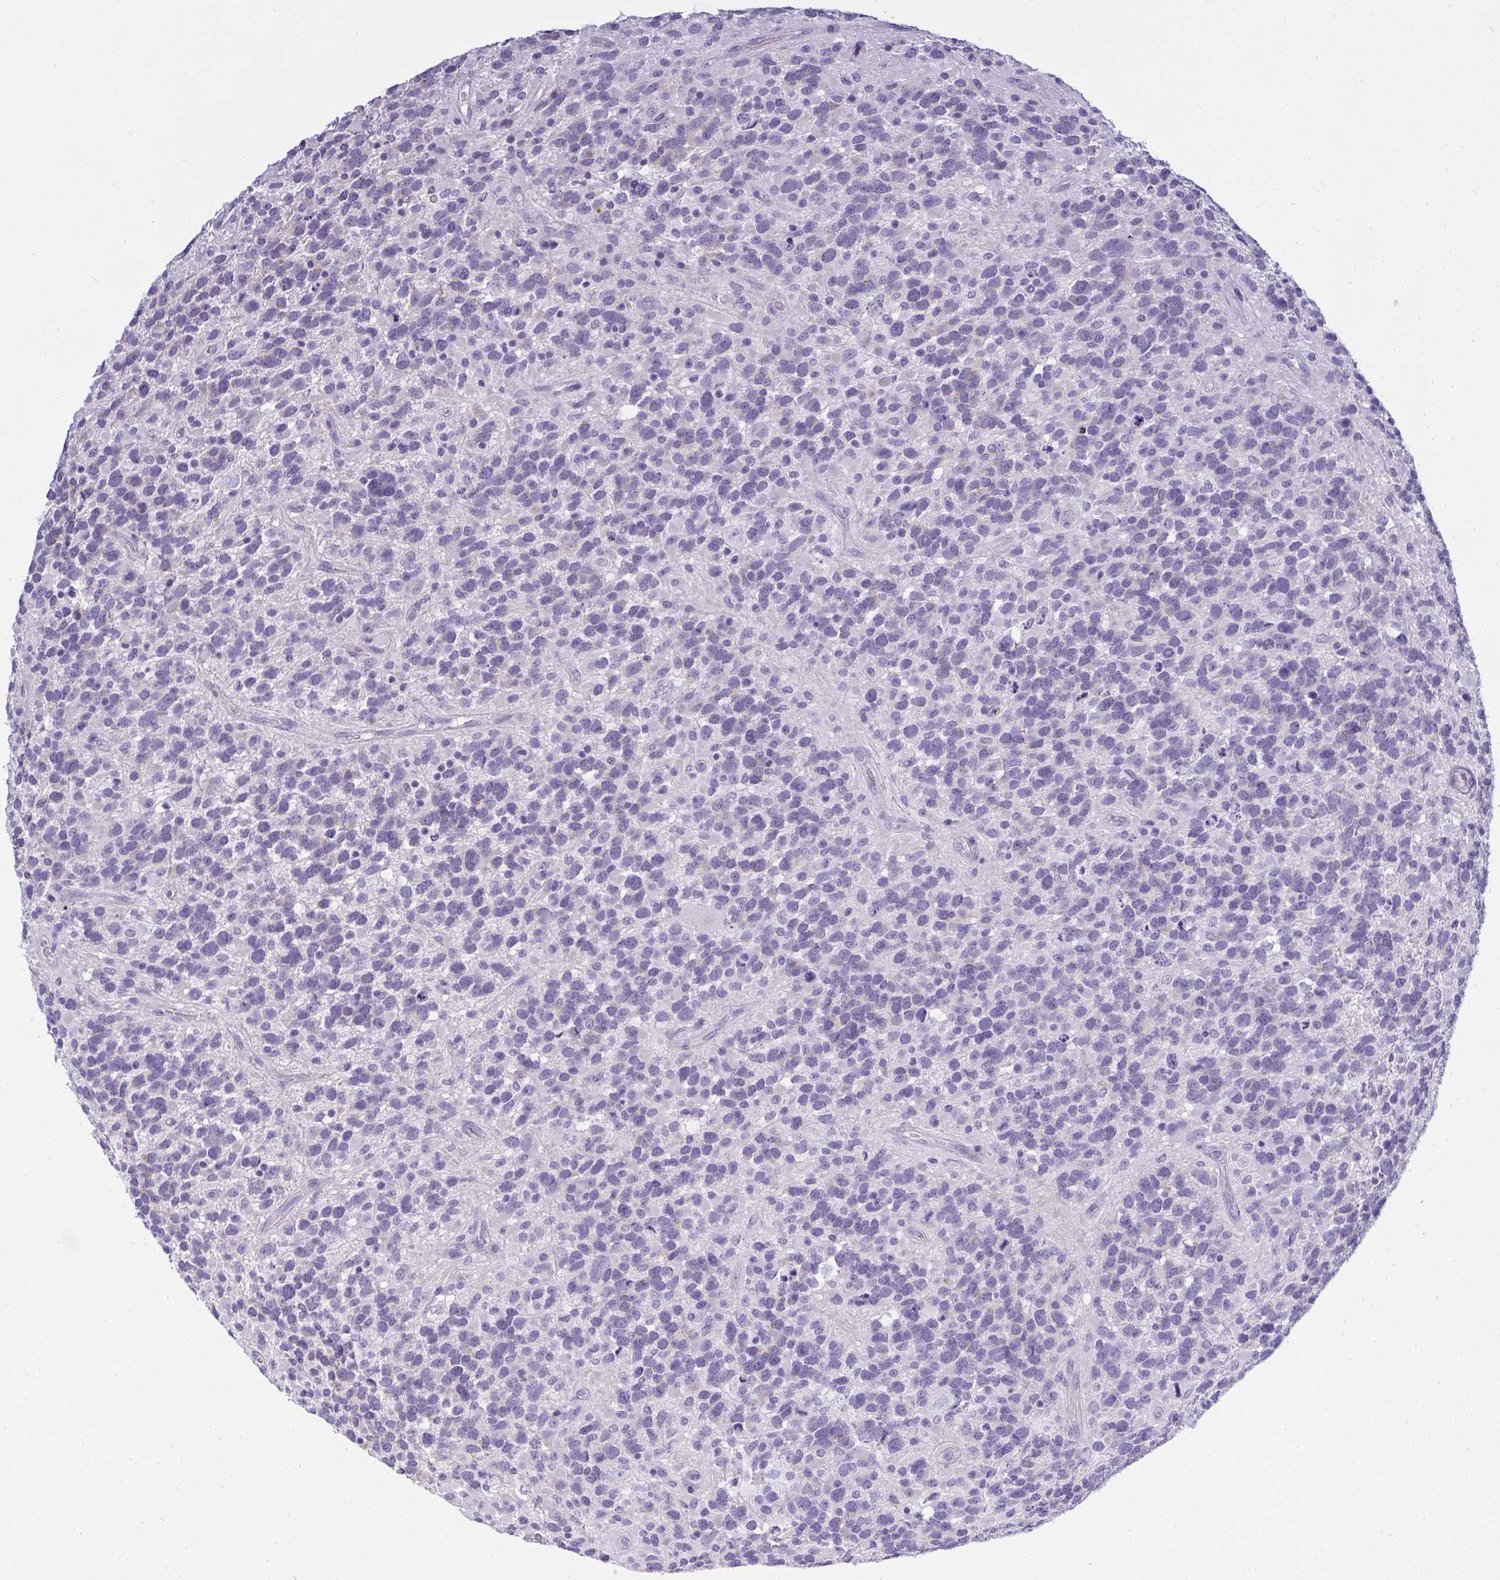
{"staining": {"intensity": "negative", "quantity": "none", "location": "none"}, "tissue": "glioma", "cell_type": "Tumor cells", "image_type": "cancer", "snomed": [{"axis": "morphology", "description": "Glioma, malignant, High grade"}, {"axis": "topography", "description": "Brain"}], "caption": "IHC photomicrograph of neoplastic tissue: malignant high-grade glioma stained with DAB displays no significant protein staining in tumor cells.", "gene": "GSDMB", "patient": {"sex": "female", "age": 40}}